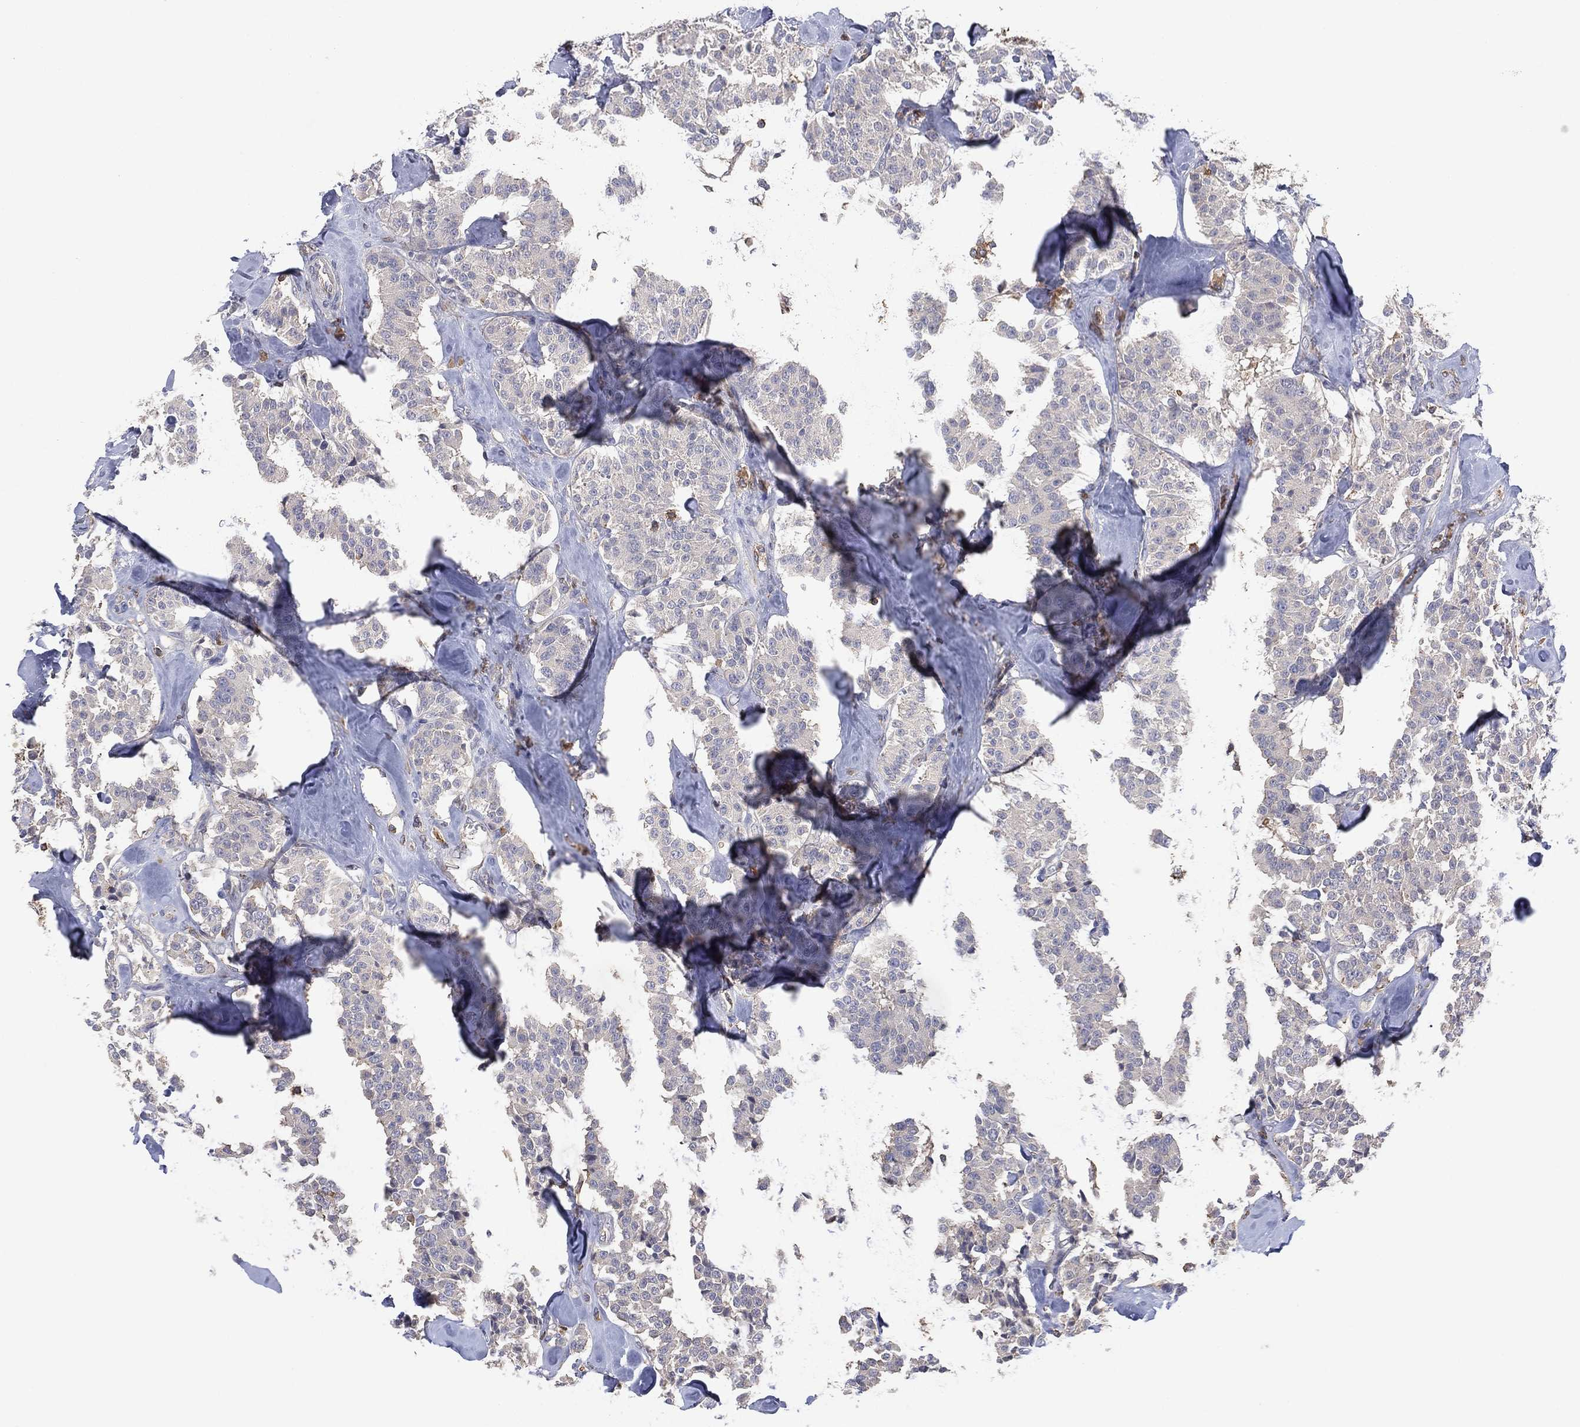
{"staining": {"intensity": "negative", "quantity": "none", "location": "none"}, "tissue": "carcinoid", "cell_type": "Tumor cells", "image_type": "cancer", "snomed": [{"axis": "morphology", "description": "Carcinoid, malignant, NOS"}, {"axis": "topography", "description": "Pancreas"}], "caption": "The micrograph shows no significant positivity in tumor cells of malignant carcinoid.", "gene": "DOCK8", "patient": {"sex": "male", "age": 41}}